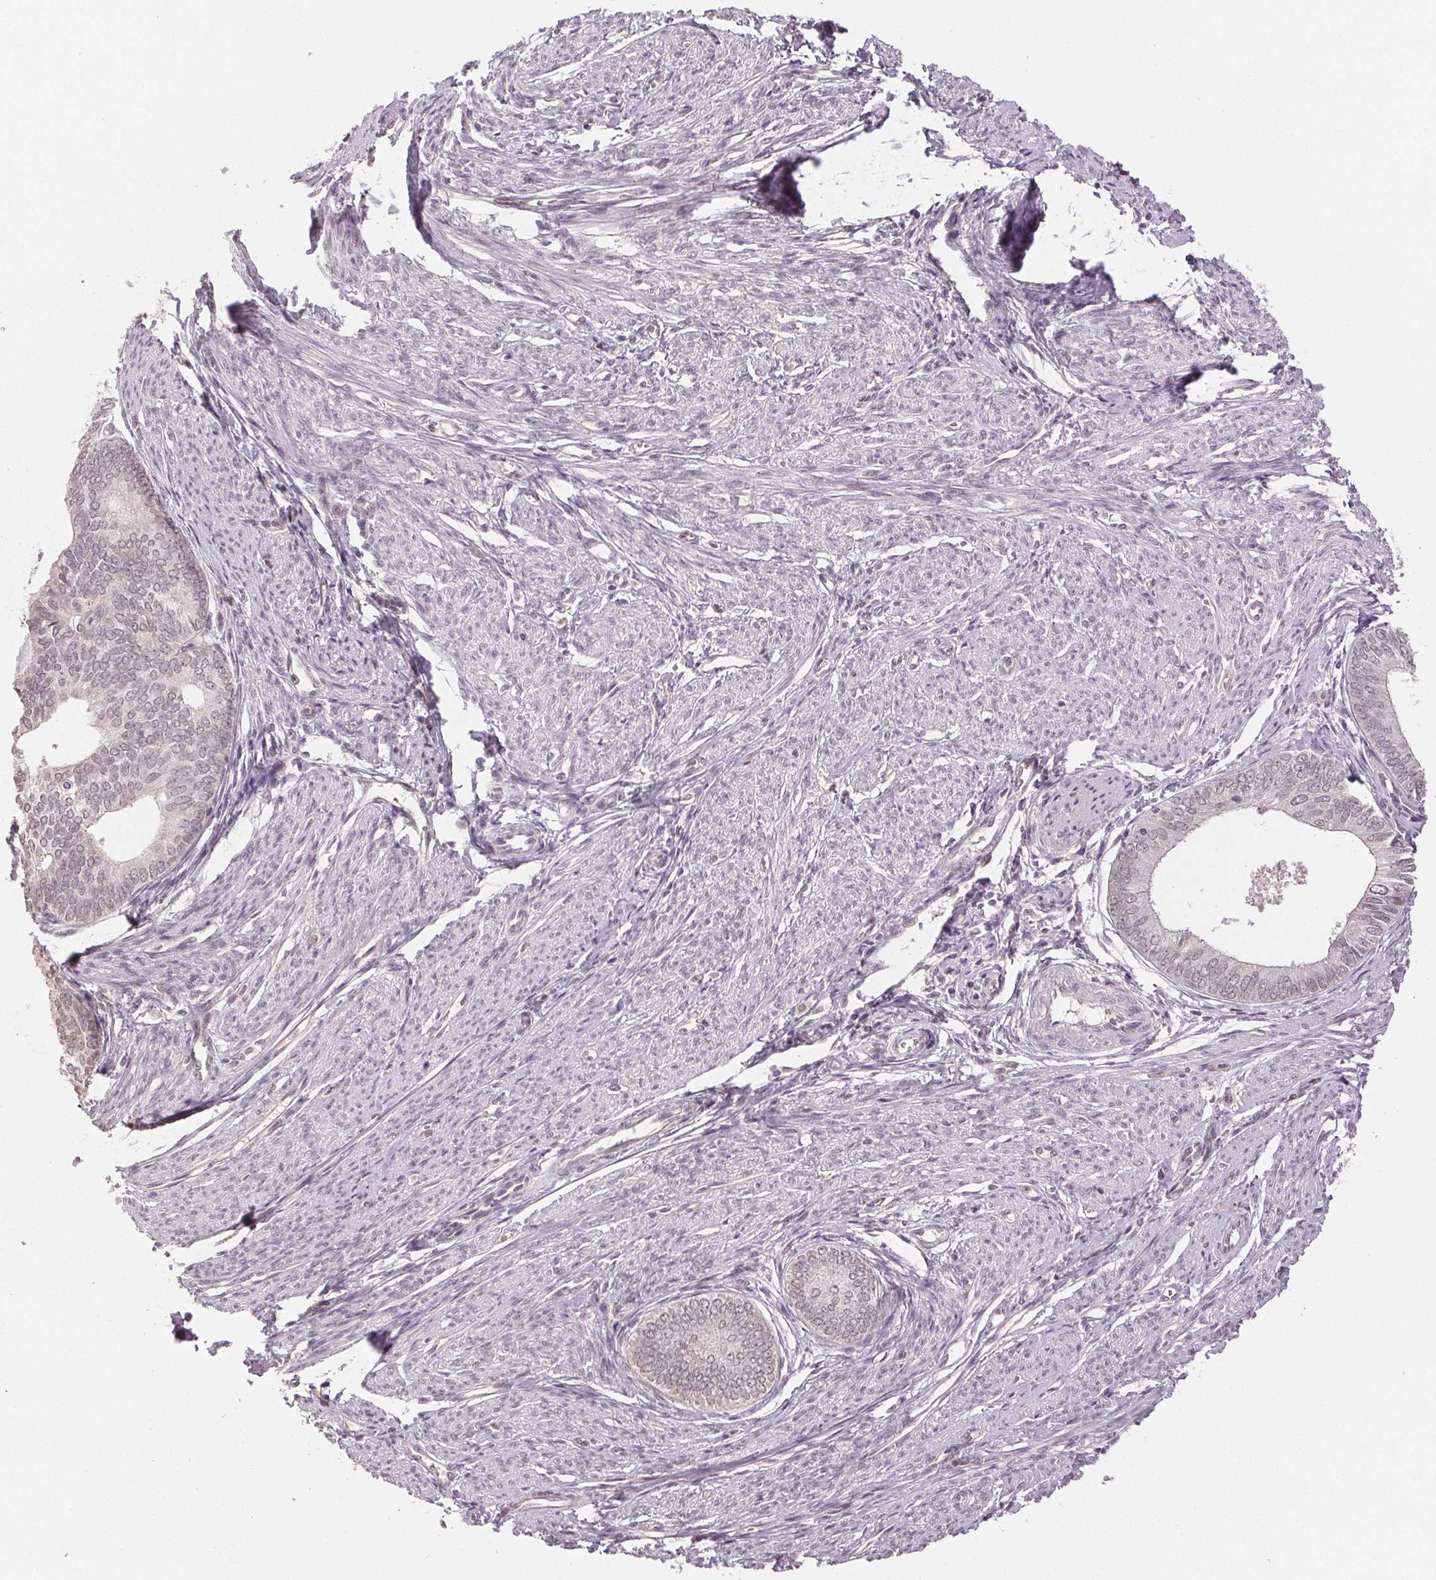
{"staining": {"intensity": "weak", "quantity": "<25%", "location": "nuclear"}, "tissue": "endometrial cancer", "cell_type": "Tumor cells", "image_type": "cancer", "snomed": [{"axis": "morphology", "description": "Adenocarcinoma, NOS"}, {"axis": "topography", "description": "Endometrium"}], "caption": "This is an immunohistochemistry (IHC) photomicrograph of adenocarcinoma (endometrial). There is no expression in tumor cells.", "gene": "PLCB1", "patient": {"sex": "female", "age": 75}}